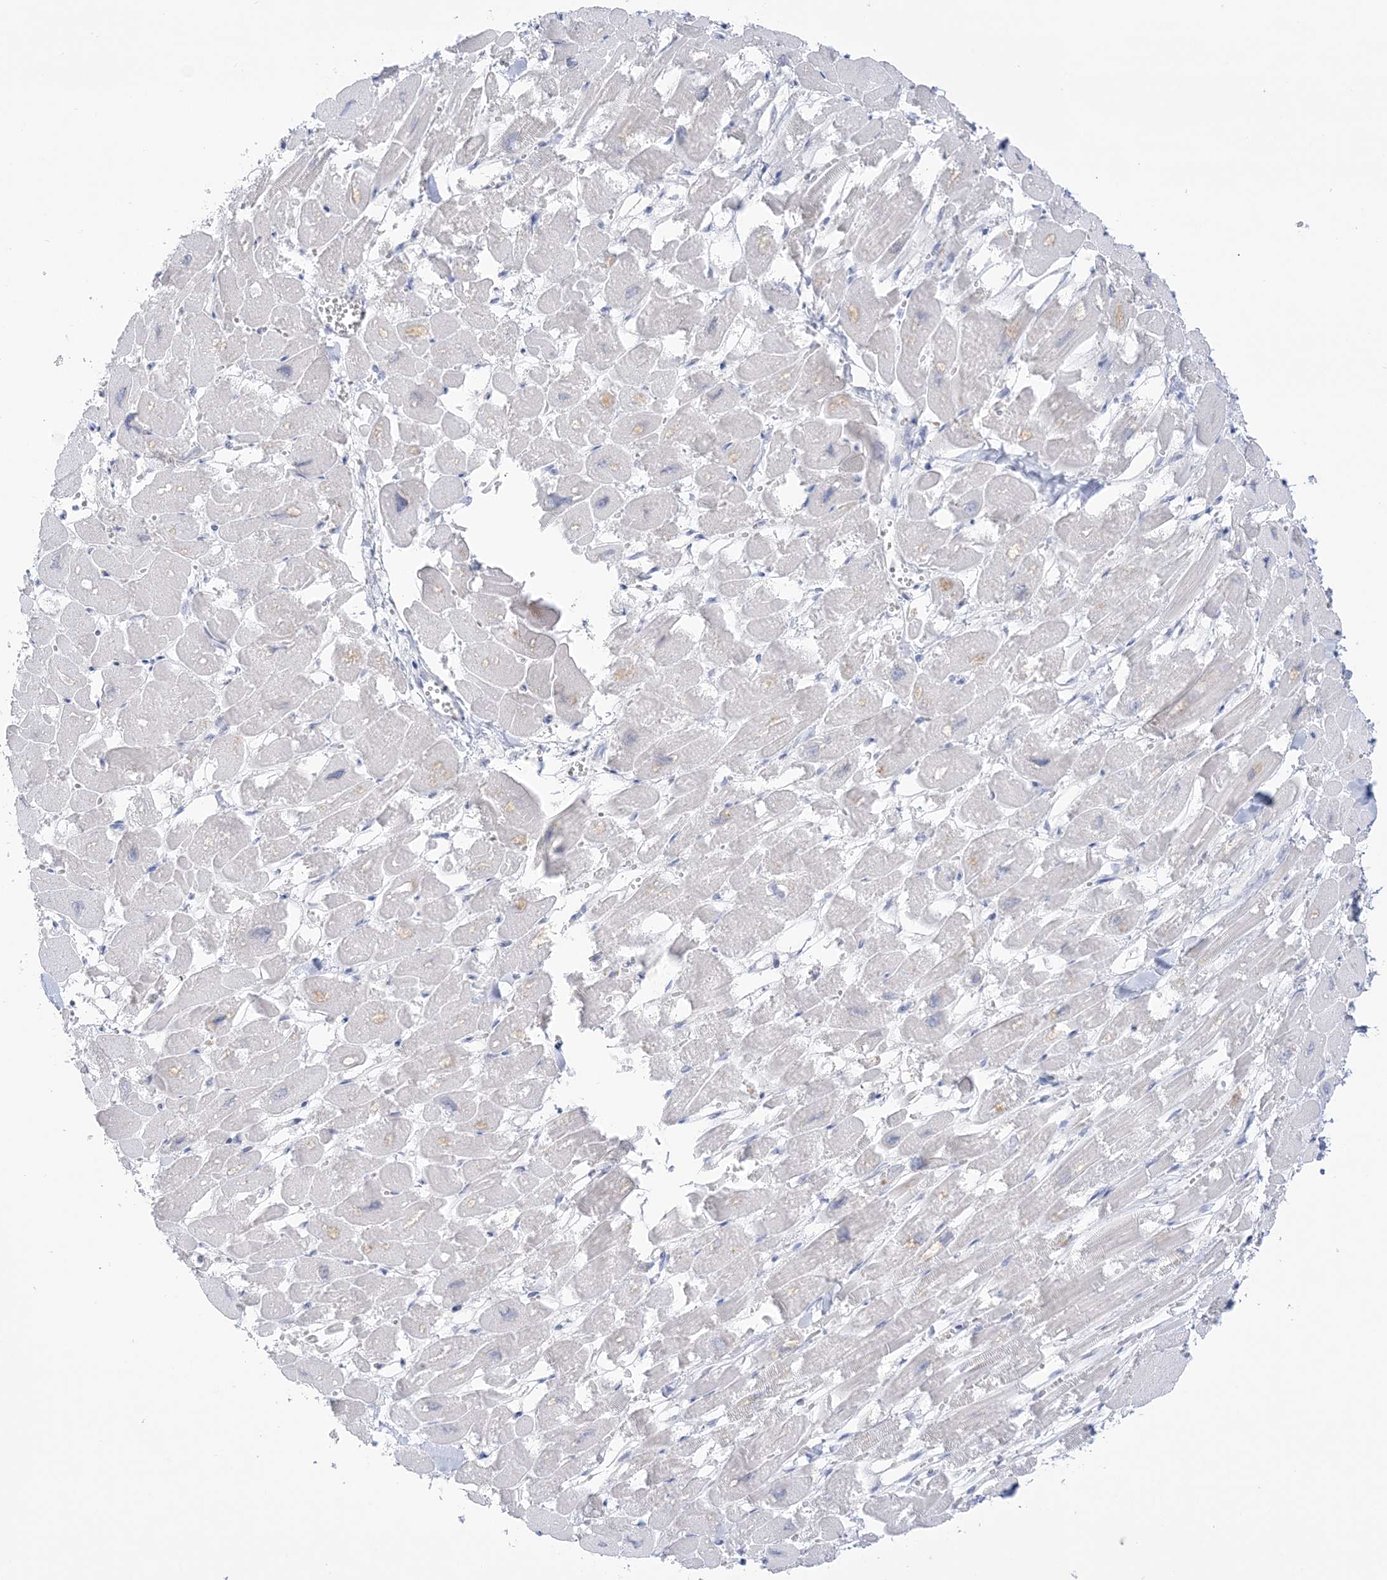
{"staining": {"intensity": "moderate", "quantity": "<25%", "location": "cytoplasmic/membranous"}, "tissue": "heart muscle", "cell_type": "Cardiomyocytes", "image_type": "normal", "snomed": [{"axis": "morphology", "description": "Normal tissue, NOS"}, {"axis": "topography", "description": "Heart"}], "caption": "A high-resolution image shows IHC staining of benign heart muscle, which exhibits moderate cytoplasmic/membranous staining in approximately <25% of cardiomyocytes.", "gene": "SEMA3D", "patient": {"sex": "male", "age": 54}}